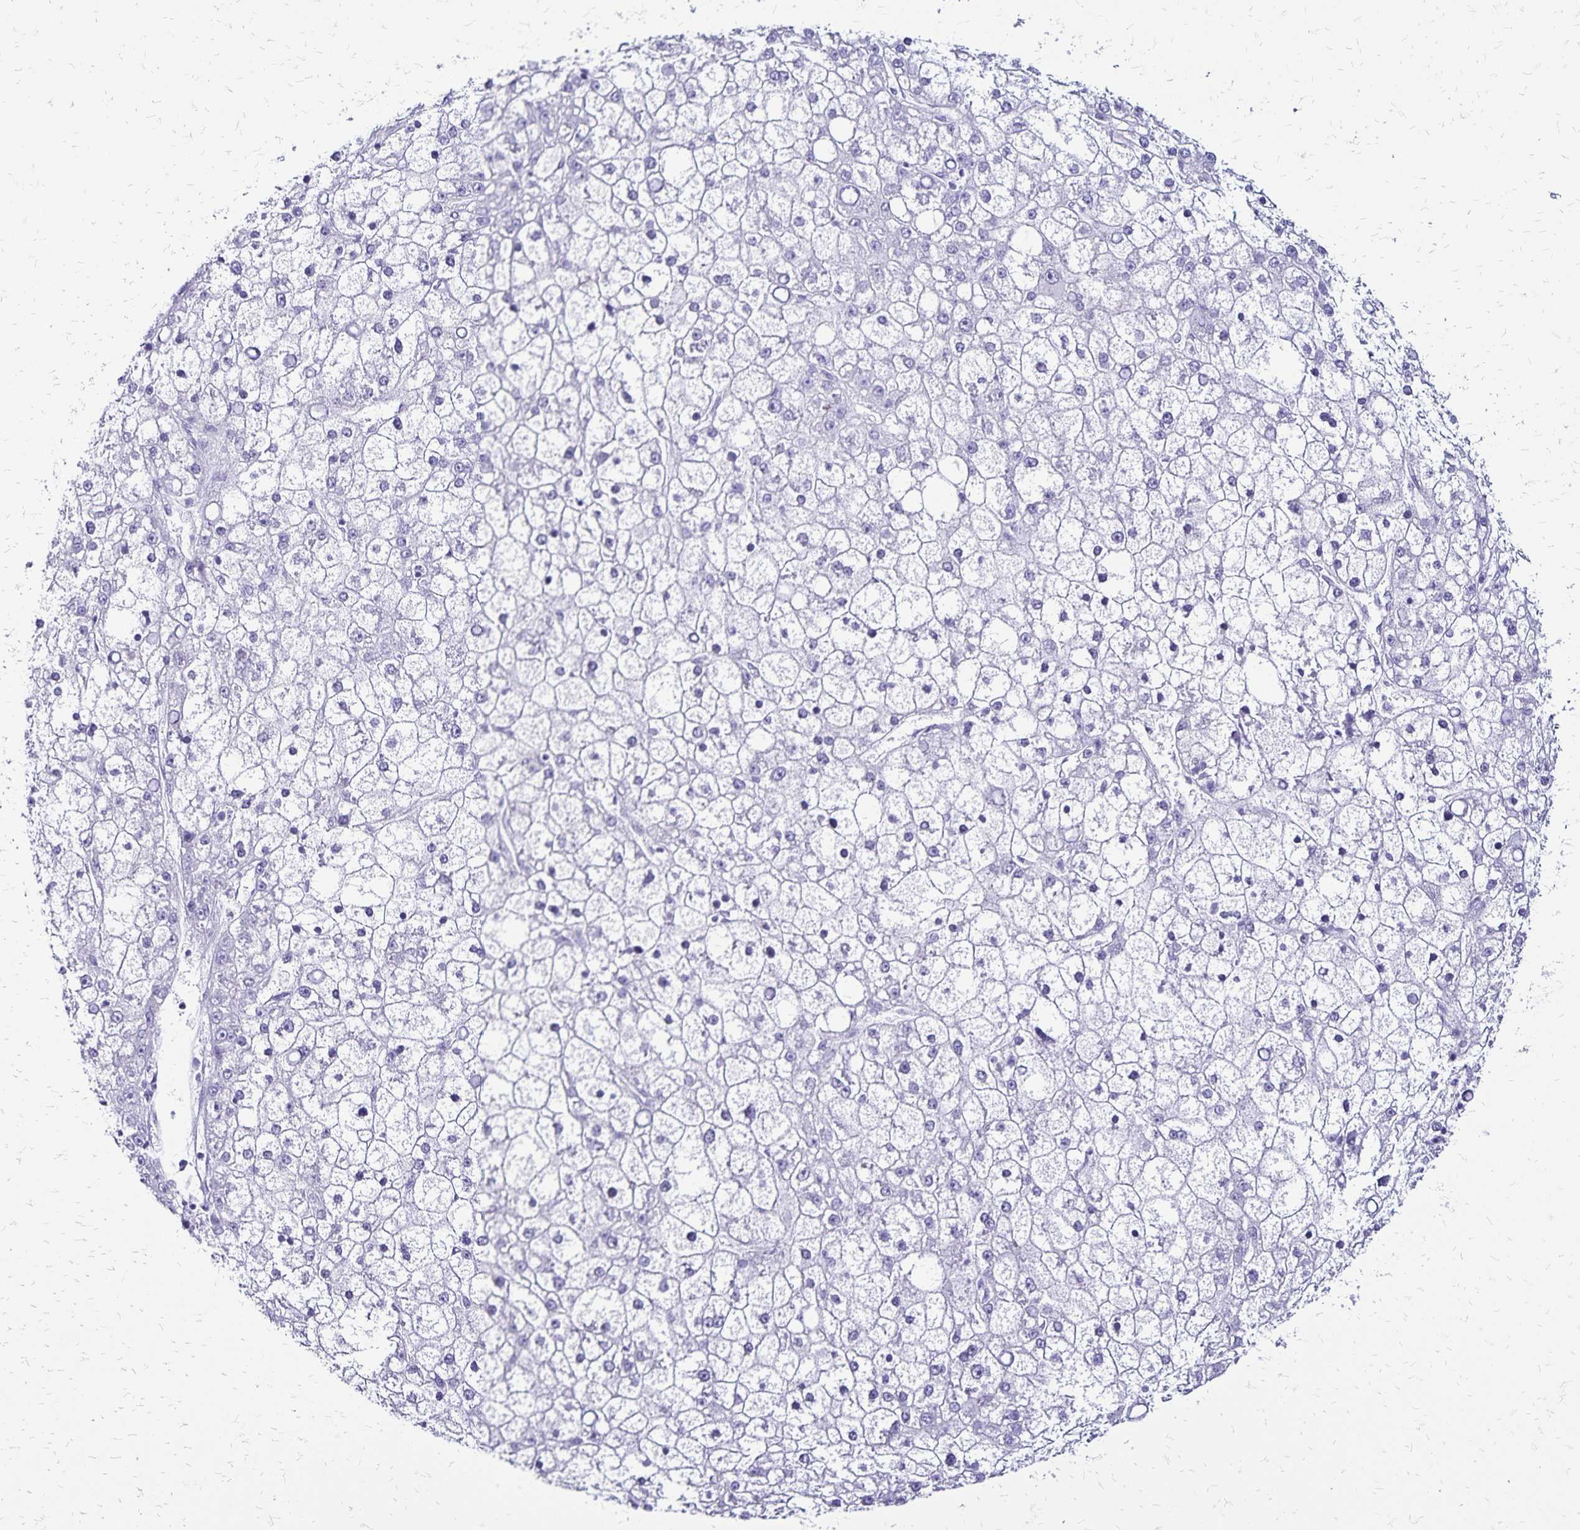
{"staining": {"intensity": "negative", "quantity": "none", "location": "none"}, "tissue": "liver cancer", "cell_type": "Tumor cells", "image_type": "cancer", "snomed": [{"axis": "morphology", "description": "Carcinoma, Hepatocellular, NOS"}, {"axis": "topography", "description": "Liver"}], "caption": "IHC histopathology image of liver cancer stained for a protein (brown), which shows no positivity in tumor cells. The staining was performed using DAB (3,3'-diaminobenzidine) to visualize the protein expression in brown, while the nuclei were stained in blue with hematoxylin (Magnification: 20x).", "gene": "LIN28B", "patient": {"sex": "male", "age": 67}}